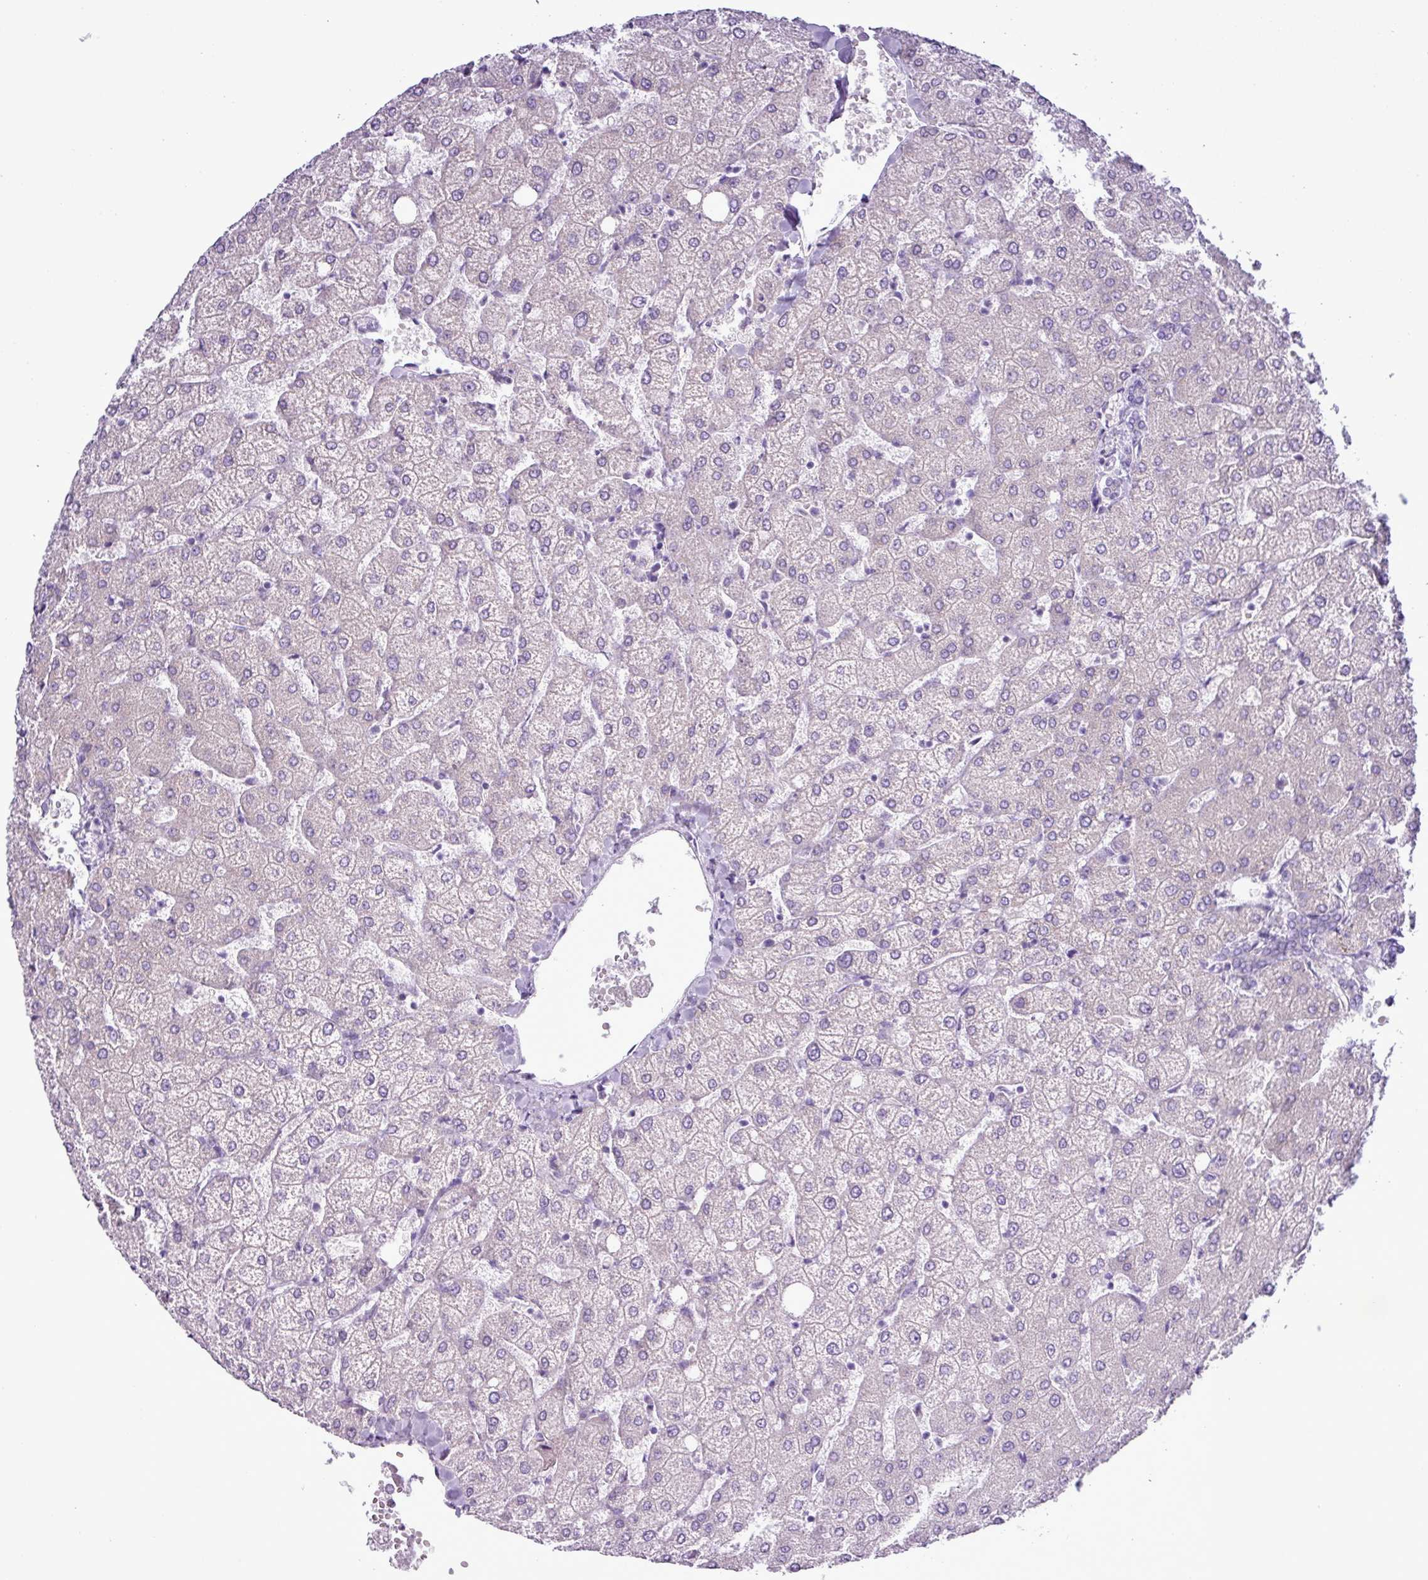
{"staining": {"intensity": "negative", "quantity": "none", "location": "none"}, "tissue": "liver", "cell_type": "Cholangiocytes", "image_type": "normal", "snomed": [{"axis": "morphology", "description": "Normal tissue, NOS"}, {"axis": "topography", "description": "Liver"}], "caption": "This is an IHC image of normal liver. There is no expression in cholangiocytes.", "gene": "ALDH3A1", "patient": {"sex": "female", "age": 54}}